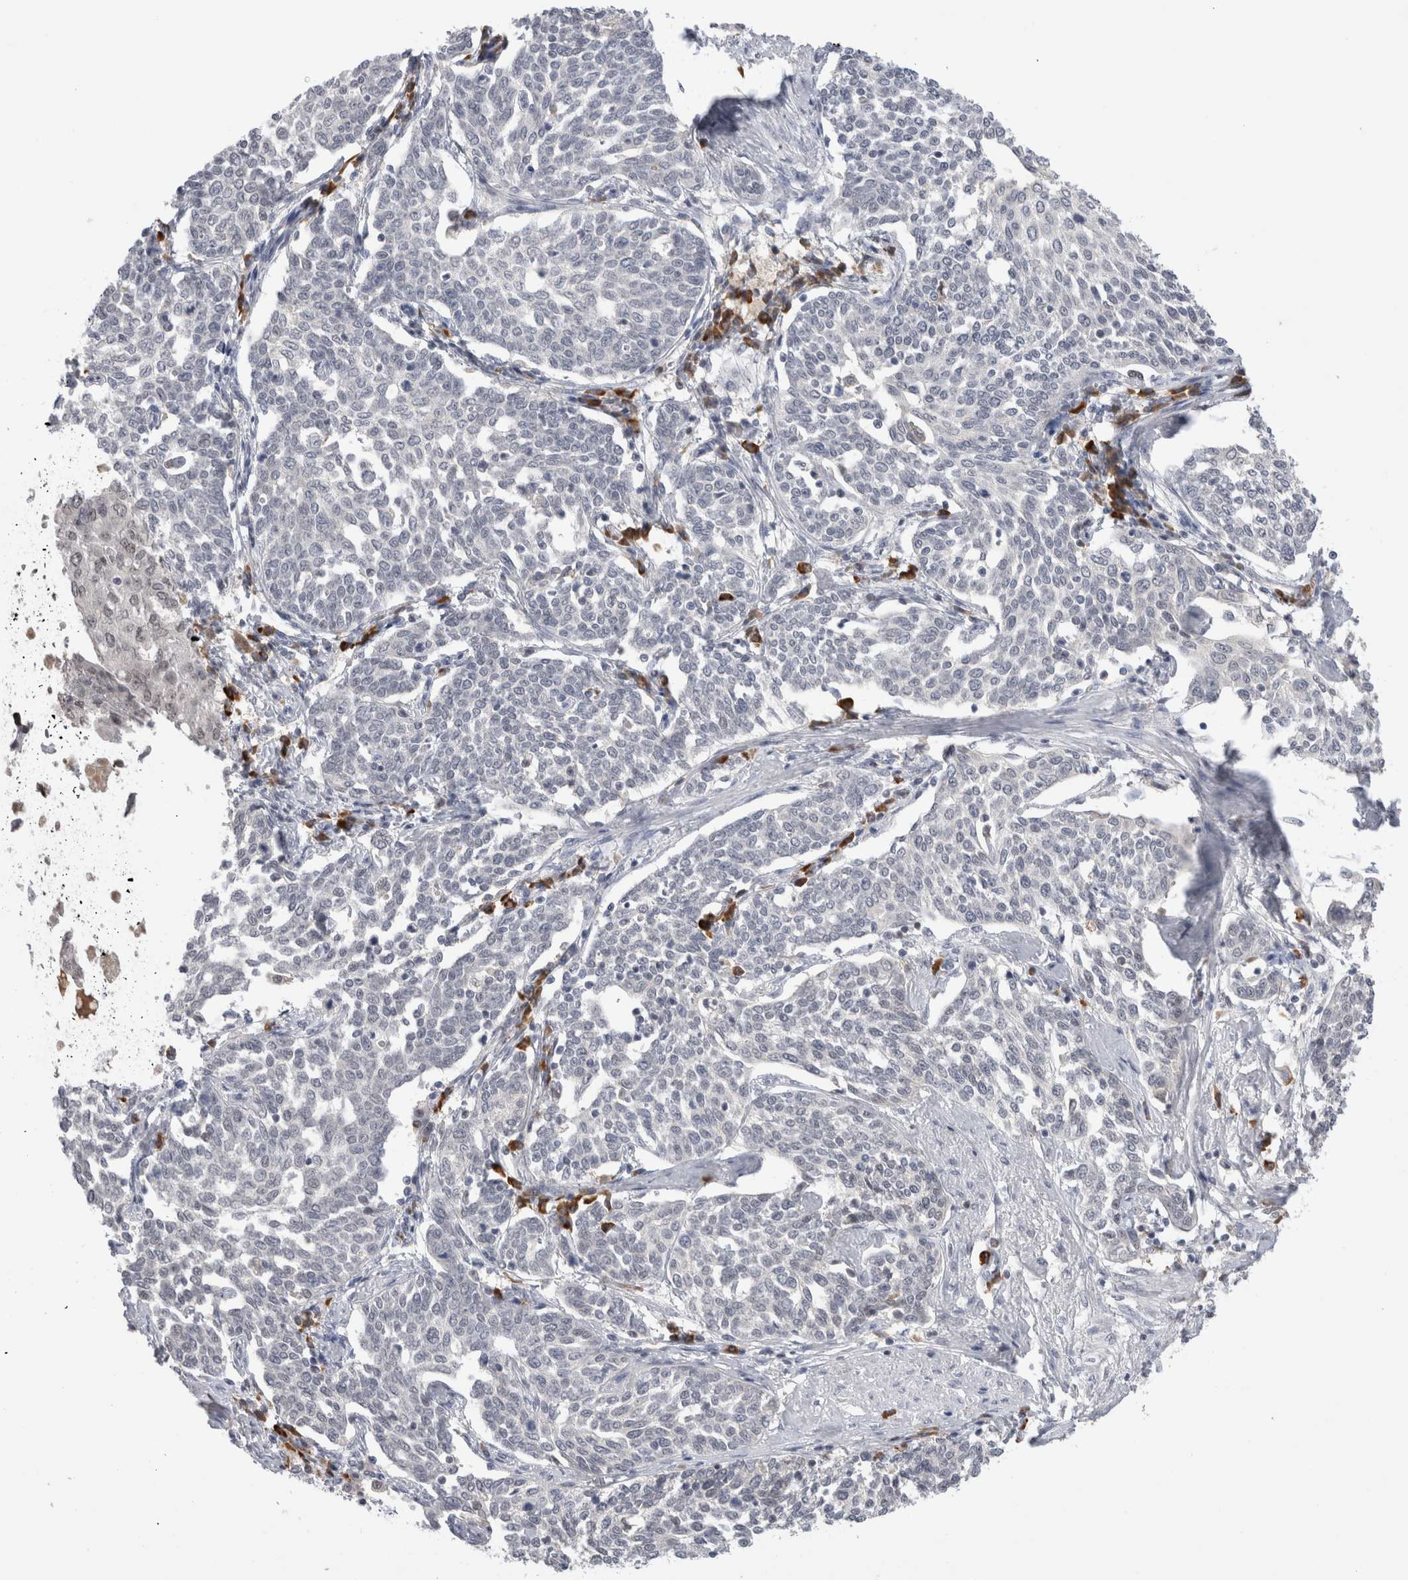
{"staining": {"intensity": "negative", "quantity": "none", "location": "none"}, "tissue": "cervical cancer", "cell_type": "Tumor cells", "image_type": "cancer", "snomed": [{"axis": "morphology", "description": "Squamous cell carcinoma, NOS"}, {"axis": "topography", "description": "Cervix"}], "caption": "The photomicrograph shows no significant positivity in tumor cells of cervical squamous cell carcinoma.", "gene": "ZNF24", "patient": {"sex": "female", "age": 34}}